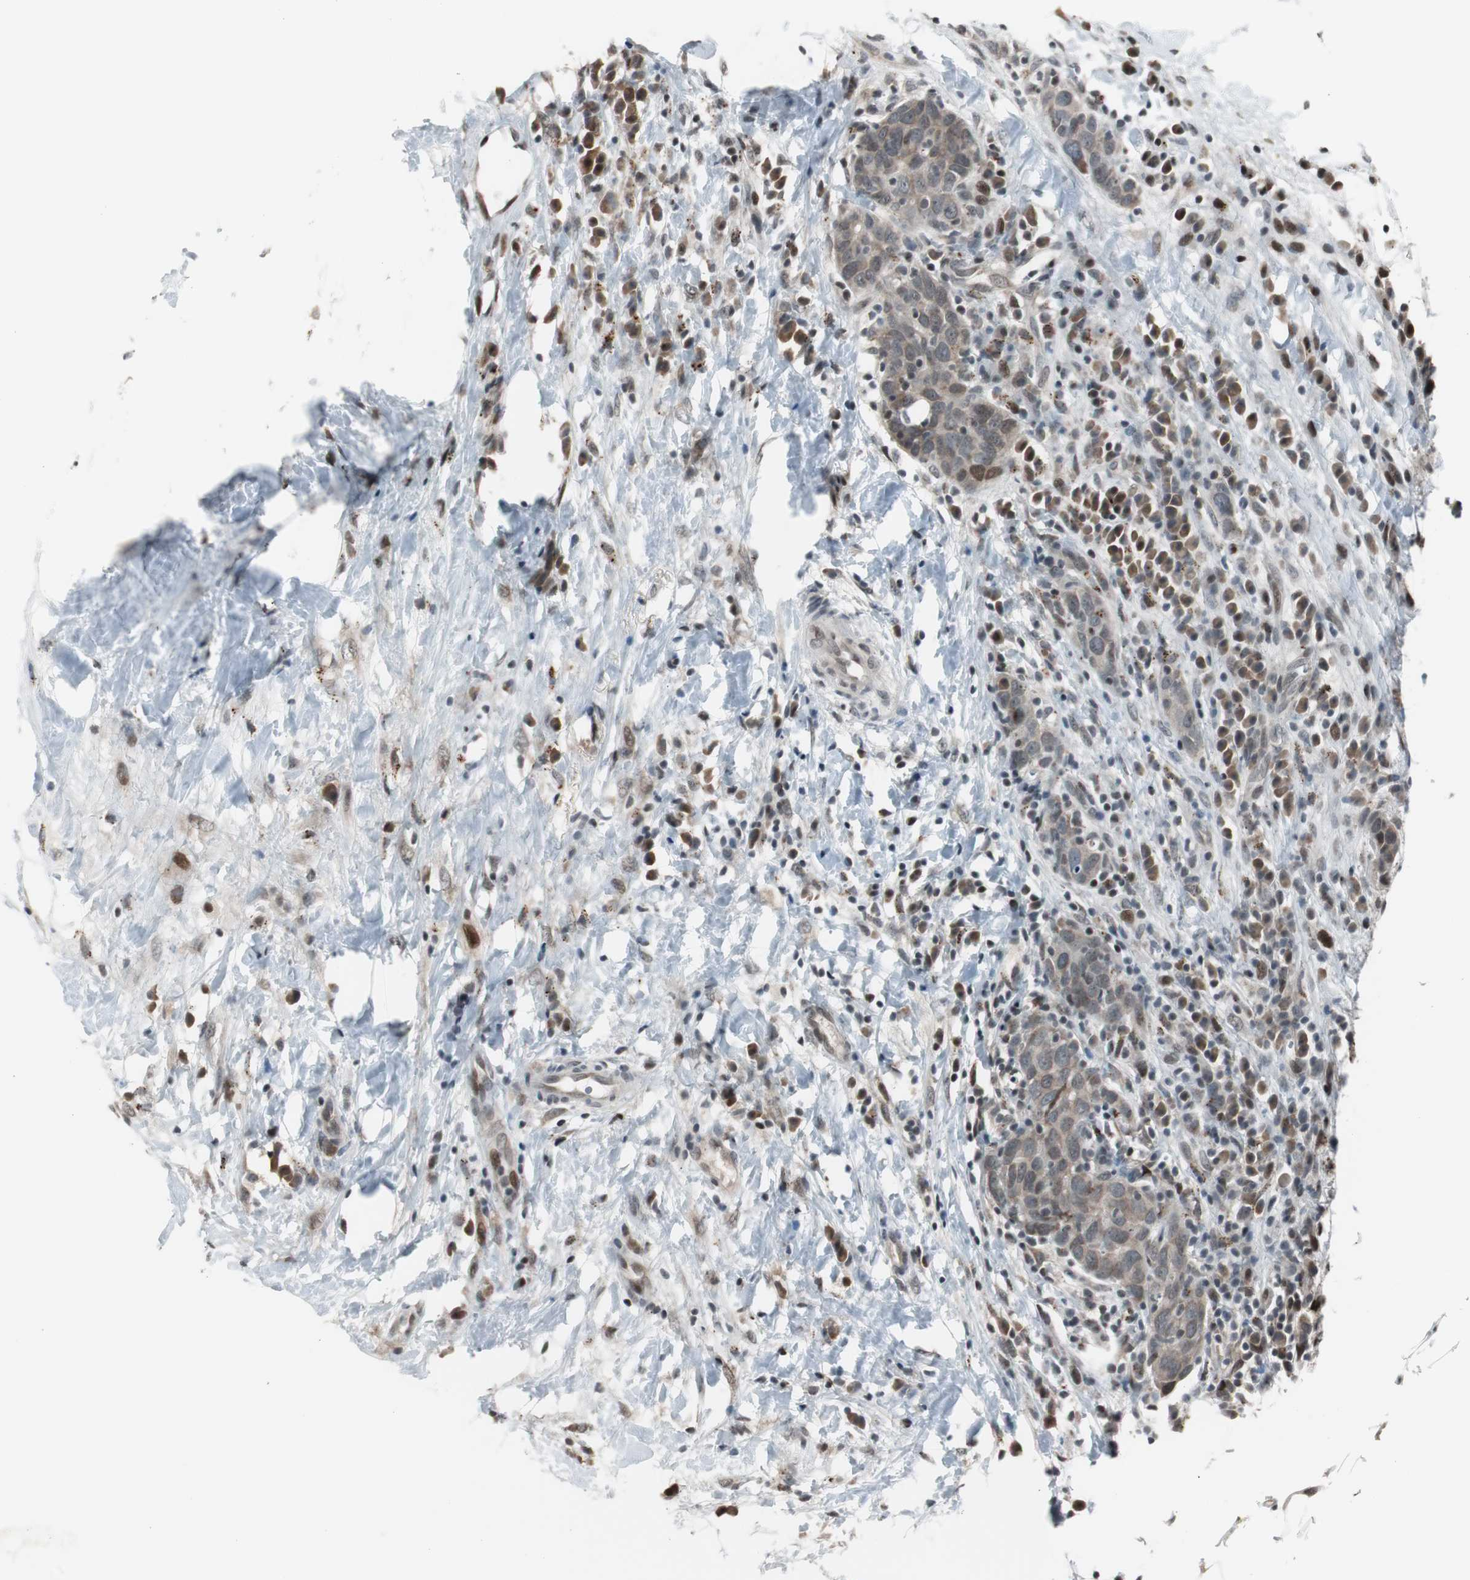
{"staining": {"intensity": "moderate", "quantity": "<25%", "location": "cytoplasmic/membranous"}, "tissue": "breast cancer", "cell_type": "Tumor cells", "image_type": "cancer", "snomed": [{"axis": "morphology", "description": "Duct carcinoma"}, {"axis": "topography", "description": "Breast"}], "caption": "Immunohistochemistry (DAB (3,3'-diaminobenzidine)) staining of breast invasive ductal carcinoma demonstrates moderate cytoplasmic/membranous protein expression in approximately <25% of tumor cells. The protein of interest is stained brown, and the nuclei are stained in blue (DAB IHC with brightfield microscopy, high magnification).", "gene": "BOLA1", "patient": {"sex": "female", "age": 37}}